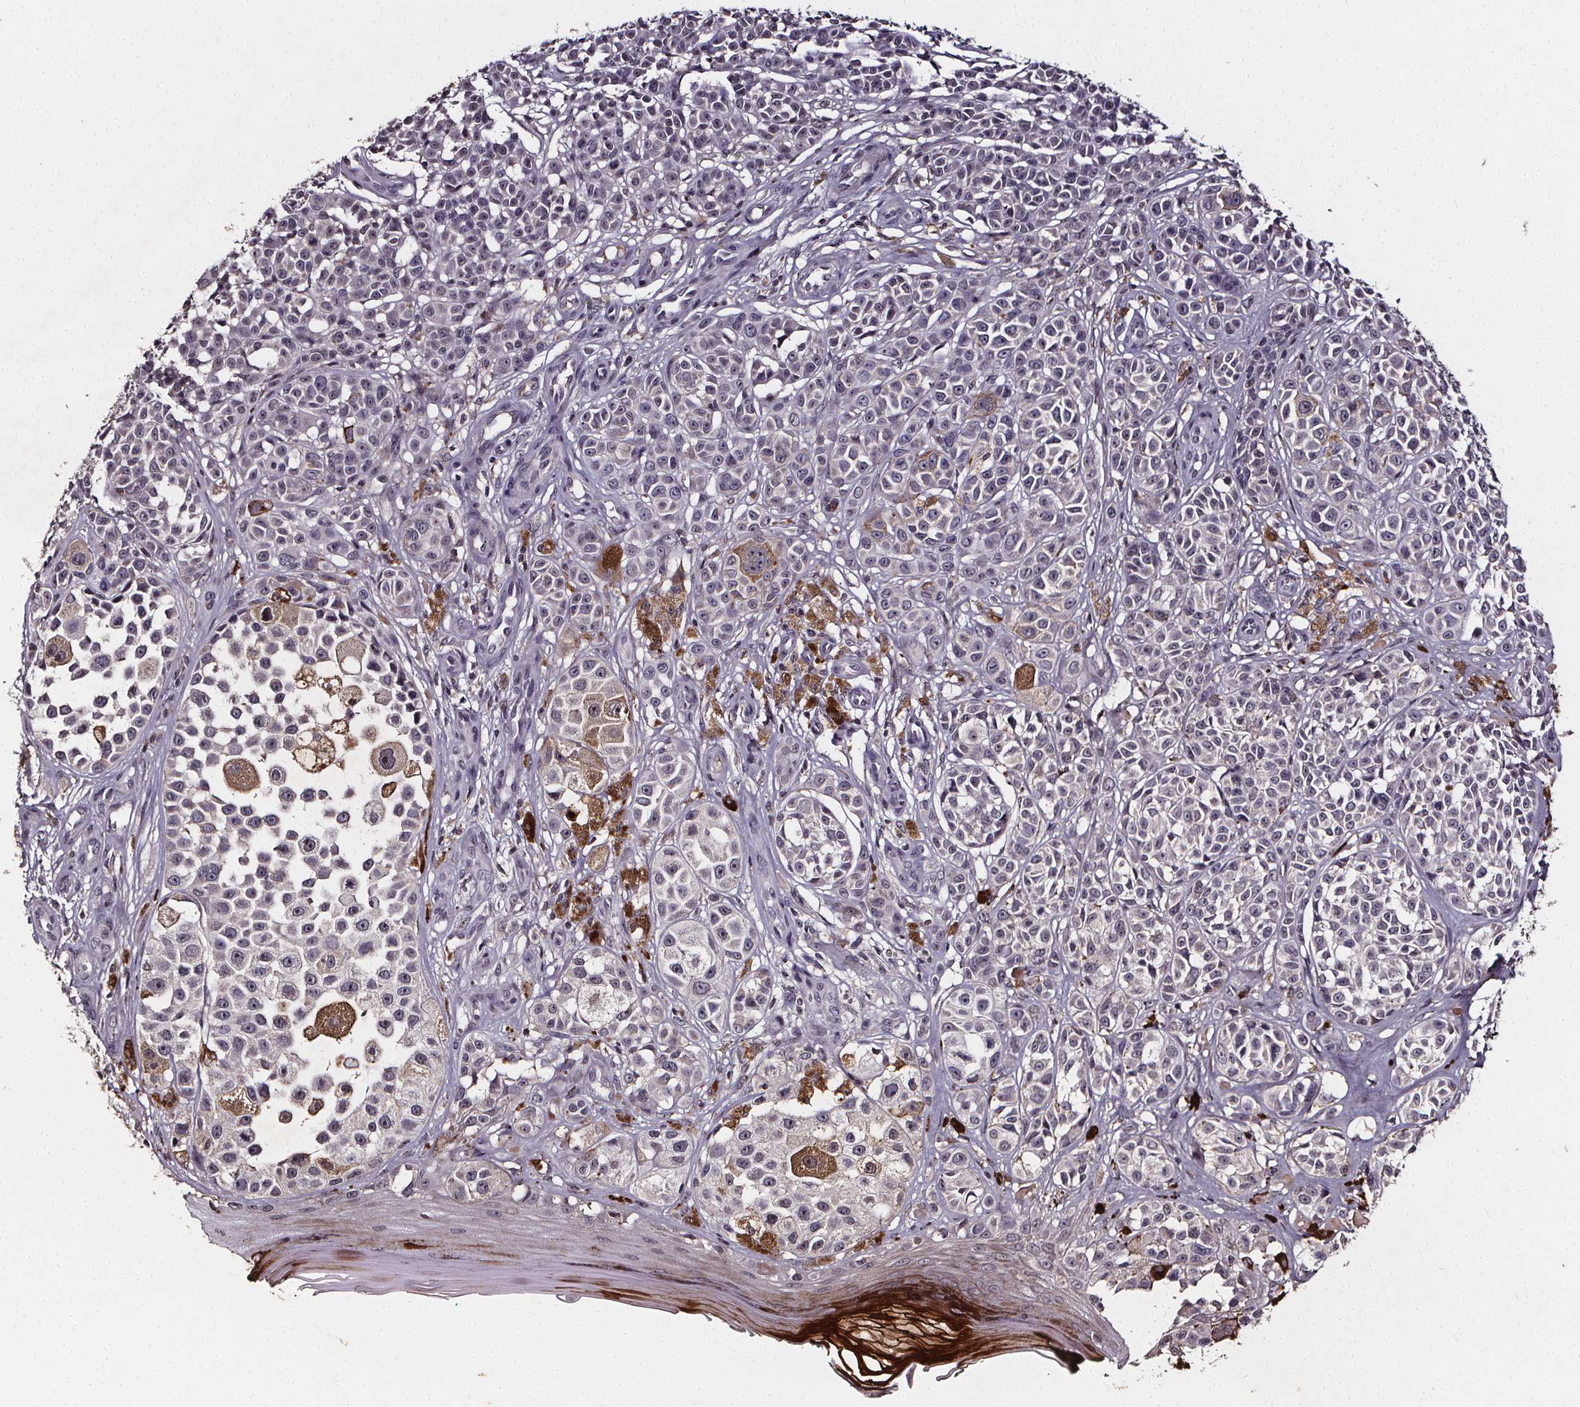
{"staining": {"intensity": "negative", "quantity": "none", "location": "none"}, "tissue": "melanoma", "cell_type": "Tumor cells", "image_type": "cancer", "snomed": [{"axis": "morphology", "description": "Malignant melanoma, NOS"}, {"axis": "topography", "description": "Skin"}], "caption": "The micrograph demonstrates no significant positivity in tumor cells of melanoma. (DAB (3,3'-diaminobenzidine) IHC visualized using brightfield microscopy, high magnification).", "gene": "SPAG8", "patient": {"sex": "female", "age": 90}}